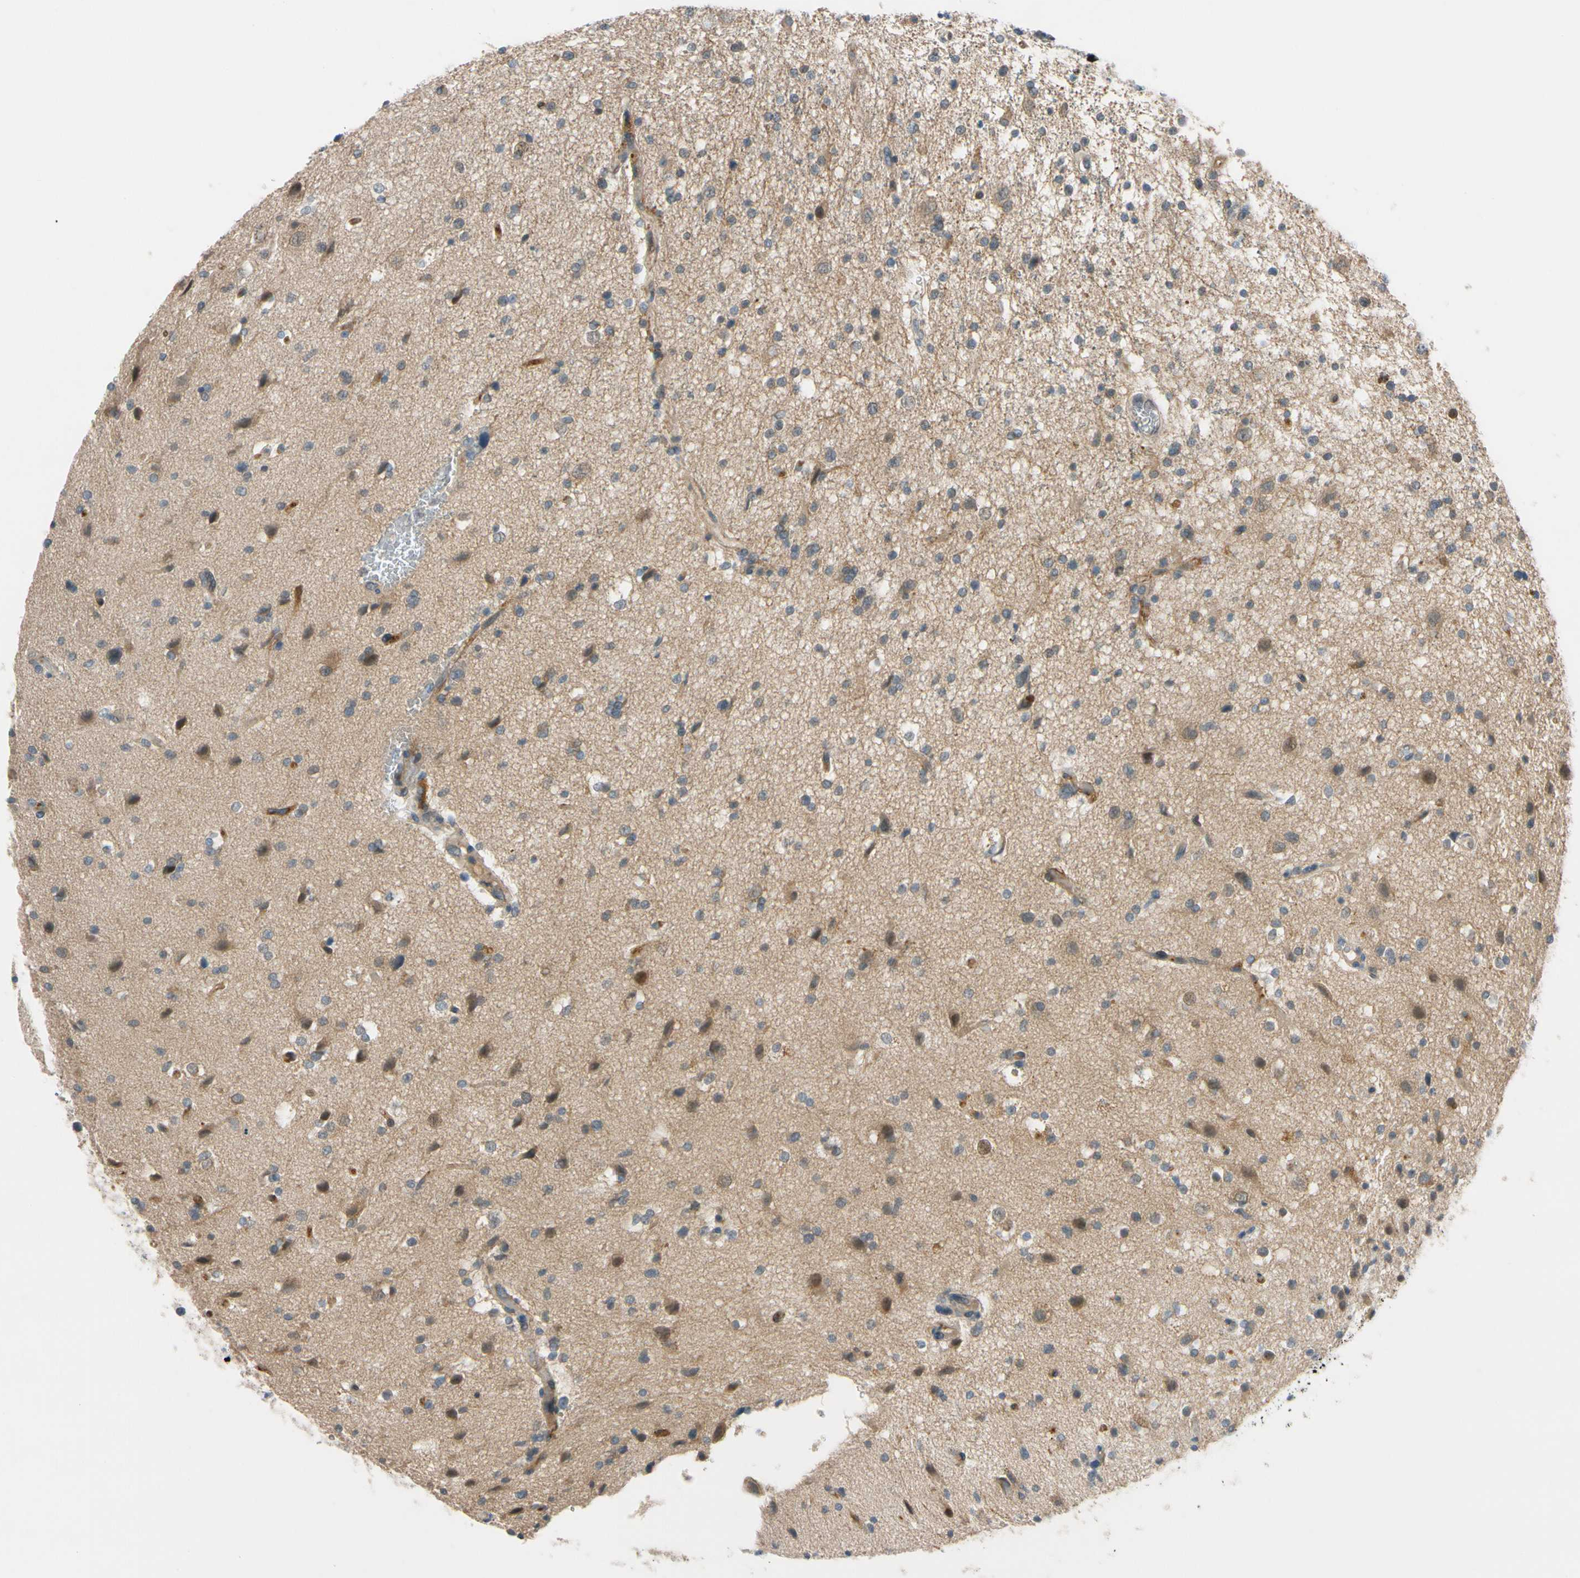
{"staining": {"intensity": "moderate", "quantity": "<25%", "location": "nuclear"}, "tissue": "glioma", "cell_type": "Tumor cells", "image_type": "cancer", "snomed": [{"axis": "morphology", "description": "Glioma, malignant, High grade"}, {"axis": "topography", "description": "Brain"}], "caption": "Glioma tissue displays moderate nuclear expression in approximately <25% of tumor cells", "gene": "CFAP36", "patient": {"sex": "male", "age": 33}}